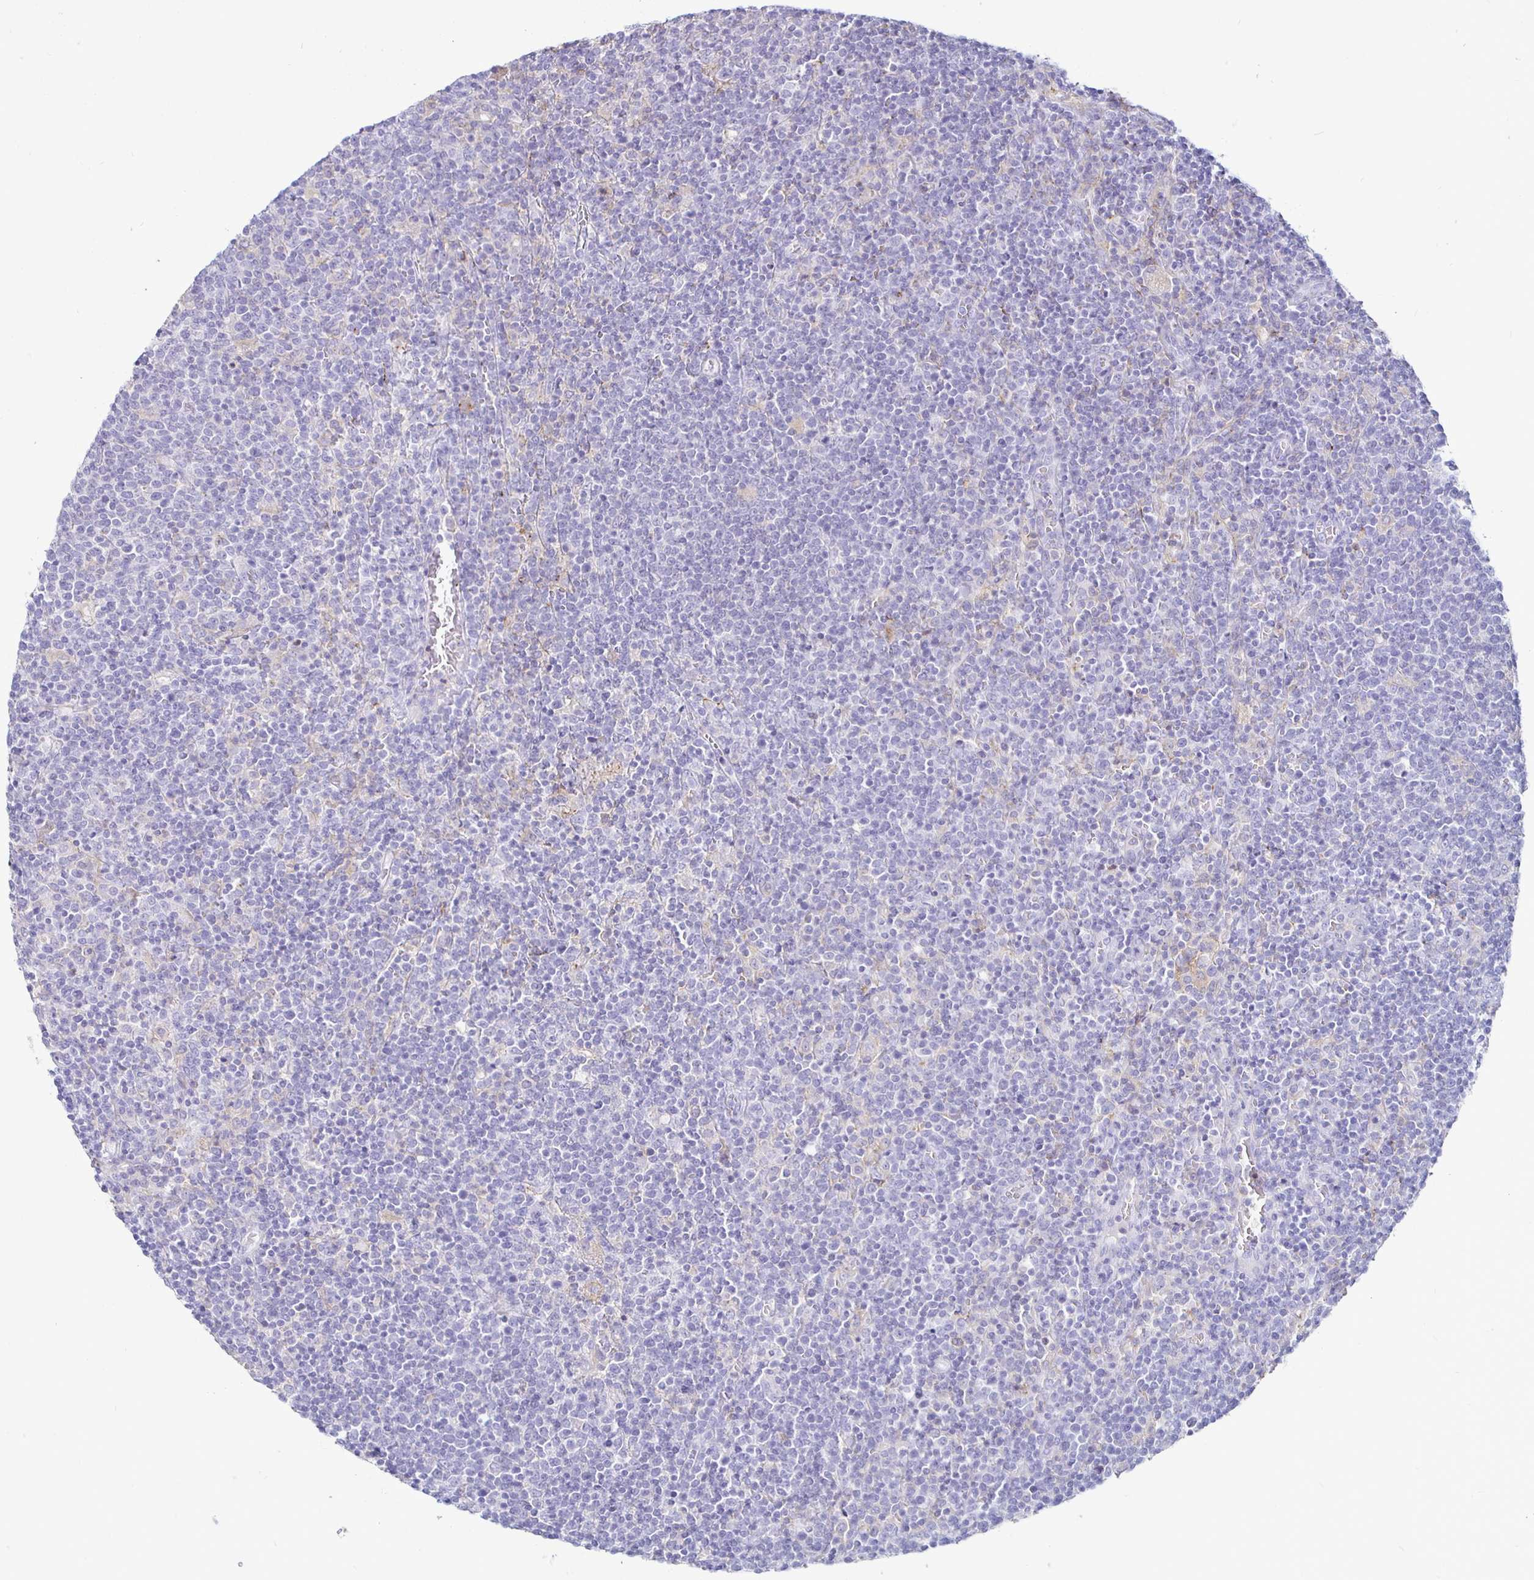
{"staining": {"intensity": "negative", "quantity": "none", "location": "none"}, "tissue": "lymphoma", "cell_type": "Tumor cells", "image_type": "cancer", "snomed": [{"axis": "morphology", "description": "Malignant lymphoma, non-Hodgkin's type, High grade"}, {"axis": "topography", "description": "Lymph node"}], "caption": "High-grade malignant lymphoma, non-Hodgkin's type was stained to show a protein in brown. There is no significant staining in tumor cells.", "gene": "SIRPA", "patient": {"sex": "male", "age": 61}}